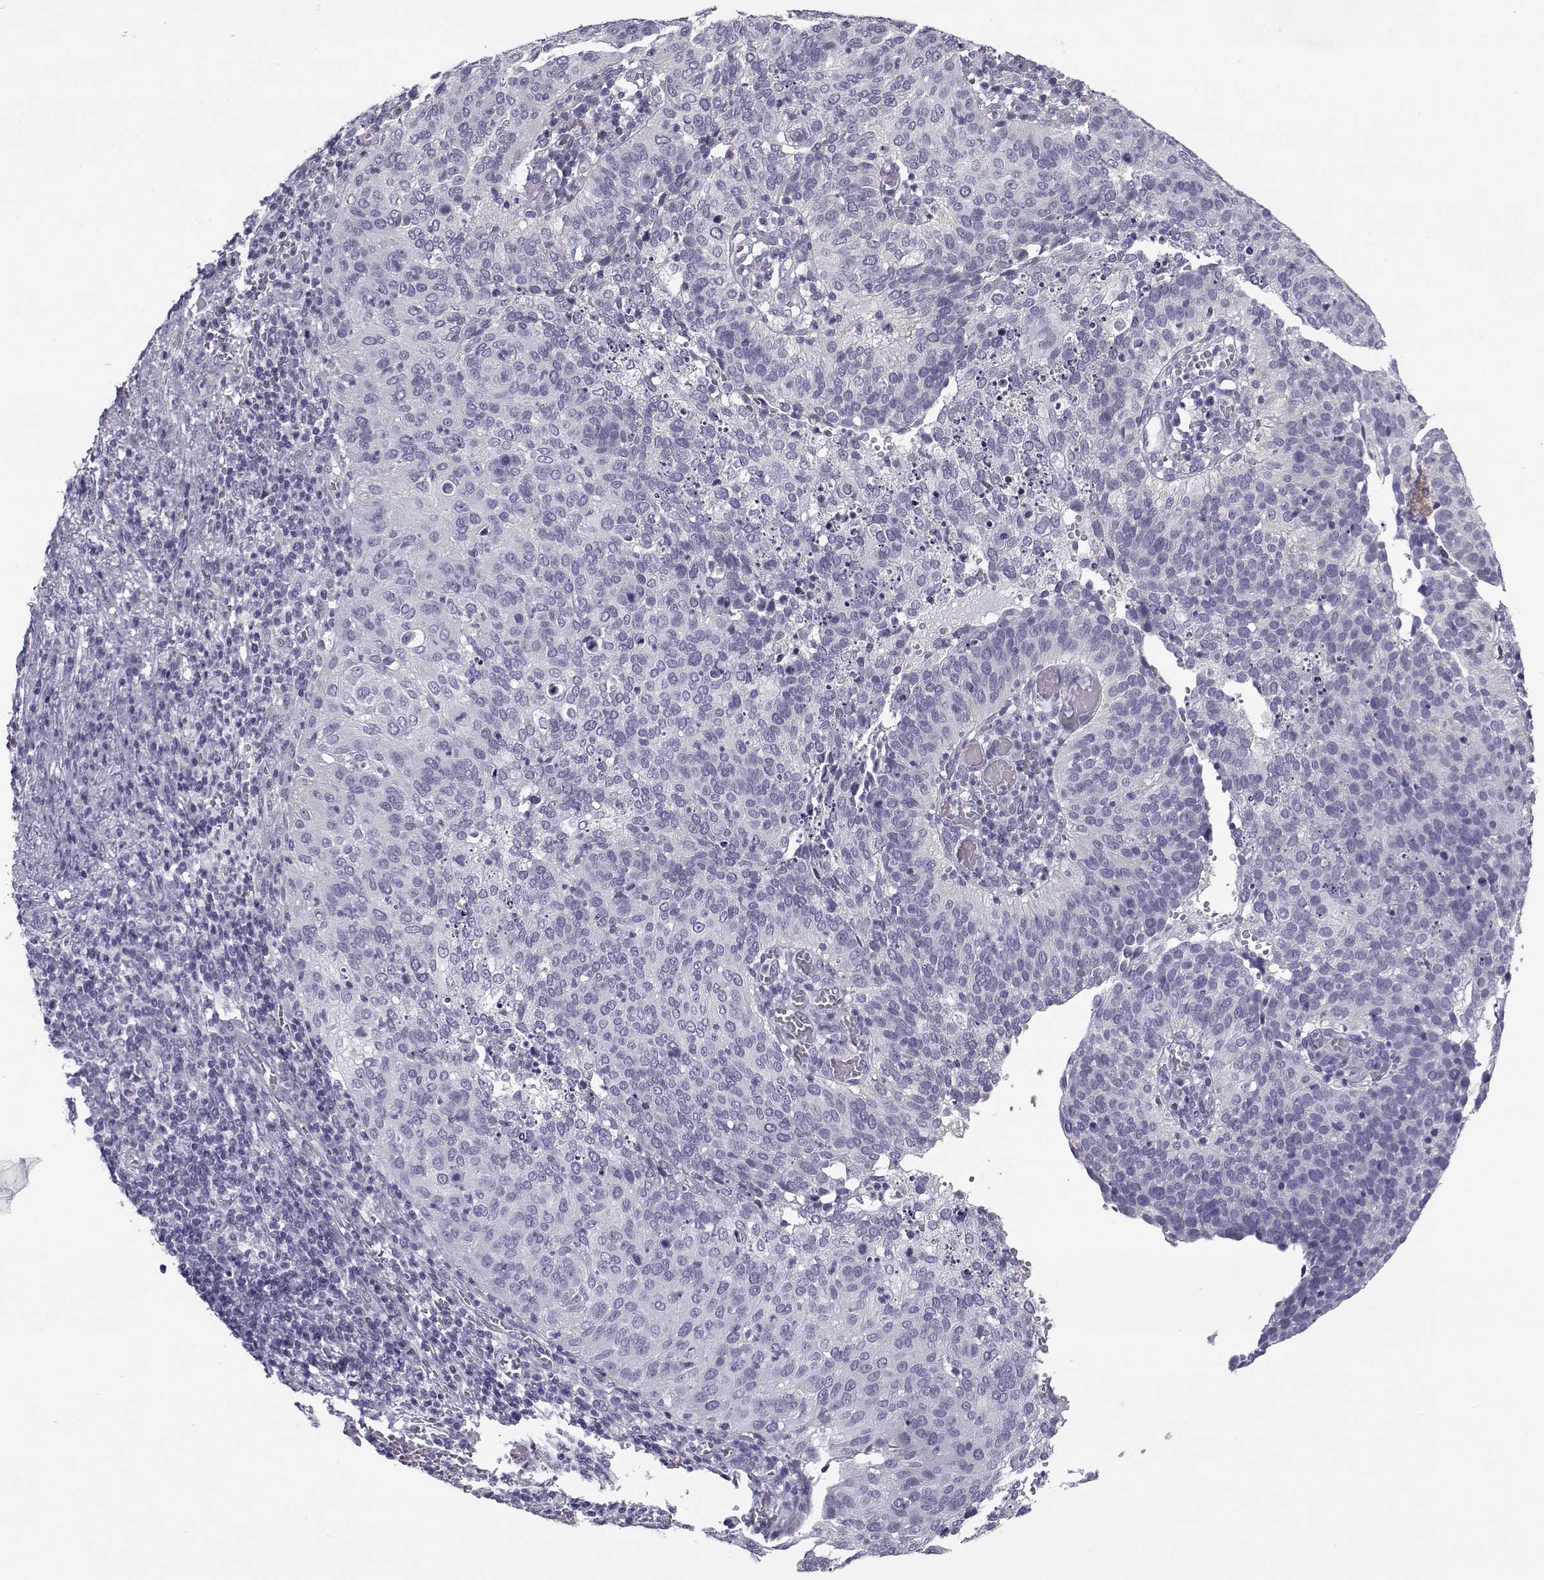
{"staining": {"intensity": "negative", "quantity": "none", "location": "none"}, "tissue": "cervical cancer", "cell_type": "Tumor cells", "image_type": "cancer", "snomed": [{"axis": "morphology", "description": "Squamous cell carcinoma, NOS"}, {"axis": "topography", "description": "Cervix"}], "caption": "Cervical cancer stained for a protein using immunohistochemistry (IHC) exhibits no staining tumor cells.", "gene": "KCNMB4", "patient": {"sex": "female", "age": 39}}